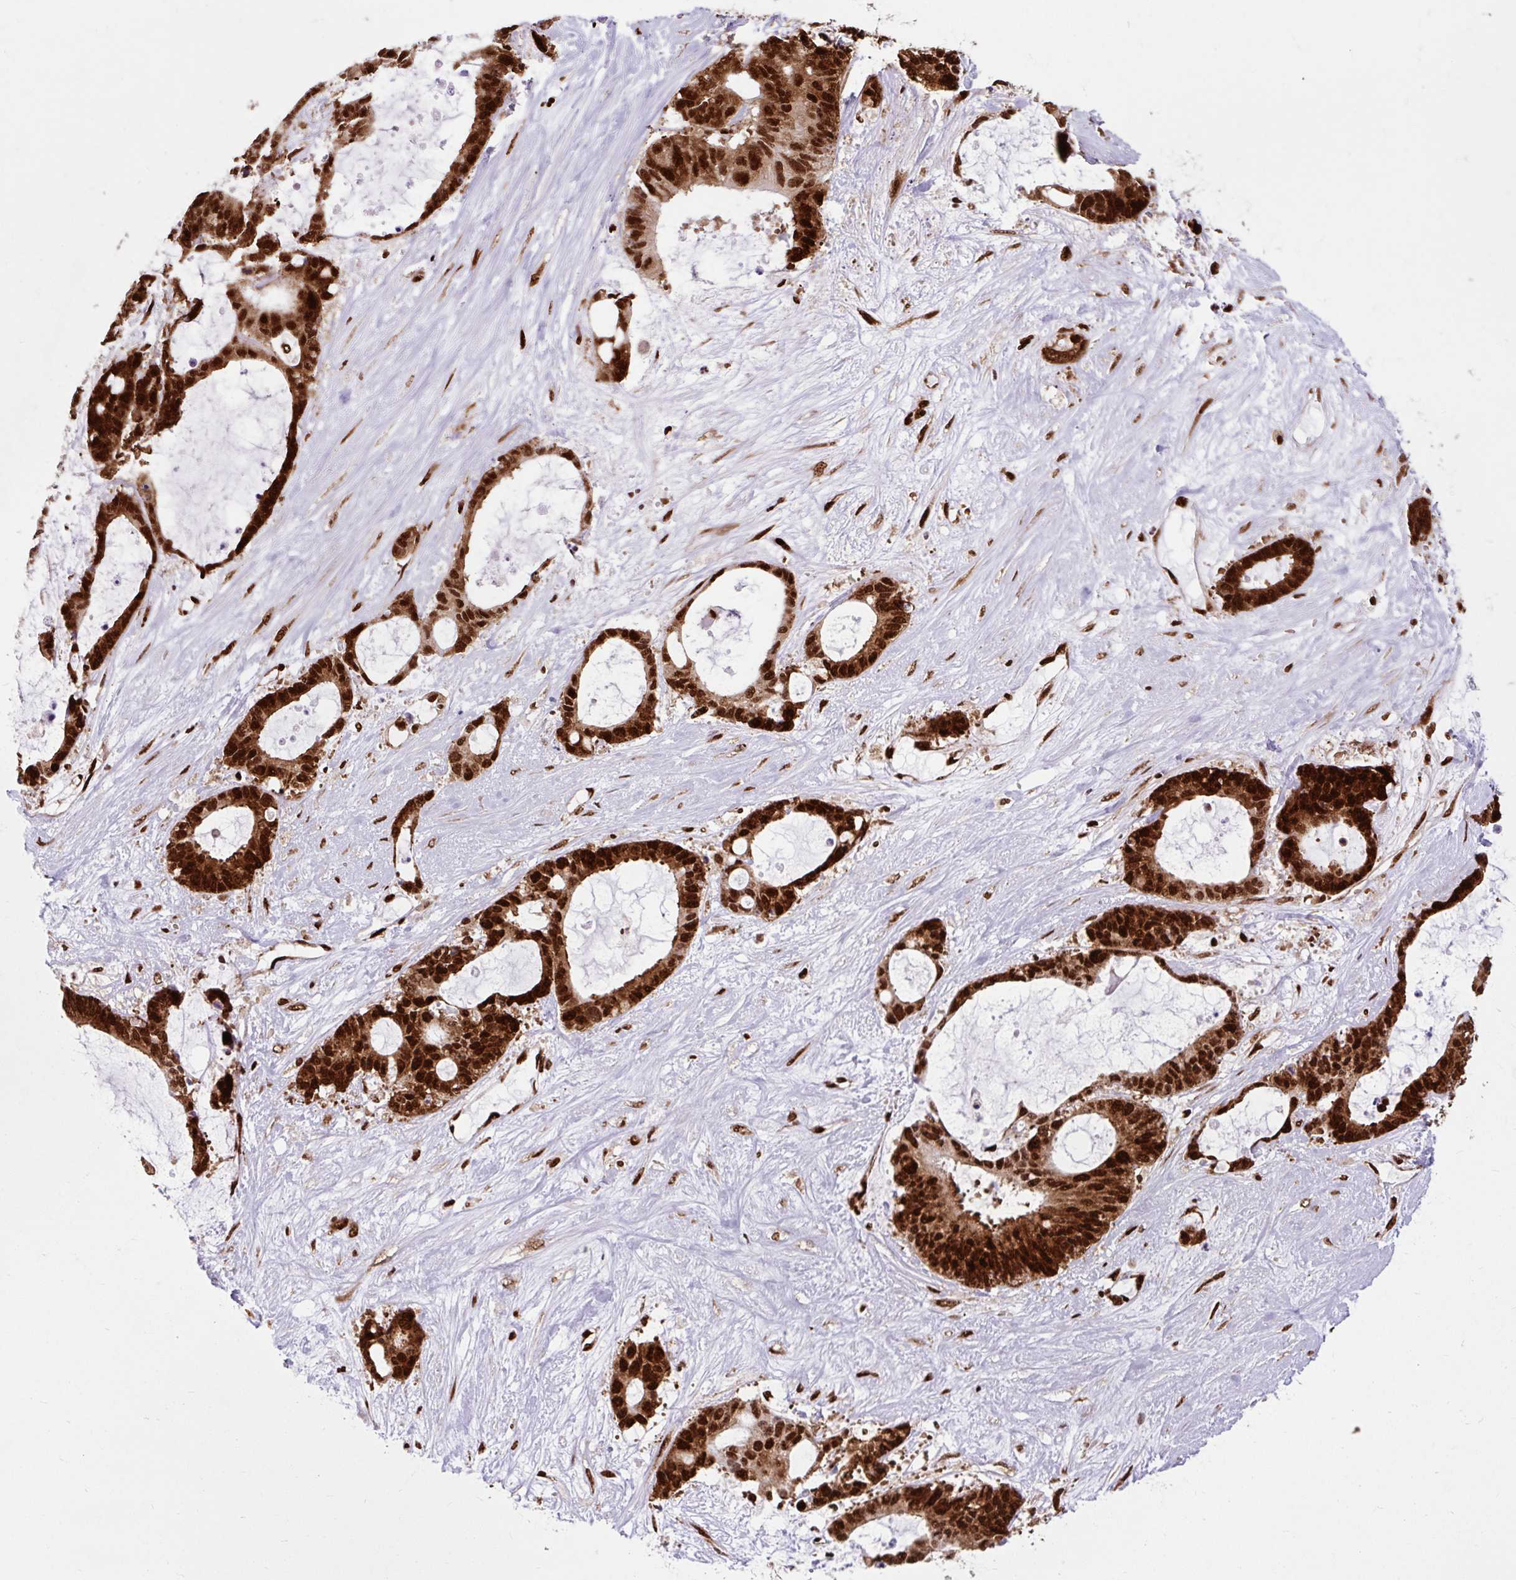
{"staining": {"intensity": "strong", "quantity": ">75%", "location": "cytoplasmic/membranous,nuclear"}, "tissue": "liver cancer", "cell_type": "Tumor cells", "image_type": "cancer", "snomed": [{"axis": "morphology", "description": "Normal tissue, NOS"}, {"axis": "morphology", "description": "Cholangiocarcinoma"}, {"axis": "topography", "description": "Liver"}, {"axis": "topography", "description": "Peripheral nerve tissue"}], "caption": "DAB immunohistochemical staining of human liver cancer shows strong cytoplasmic/membranous and nuclear protein staining in about >75% of tumor cells.", "gene": "FUS", "patient": {"sex": "female", "age": 73}}